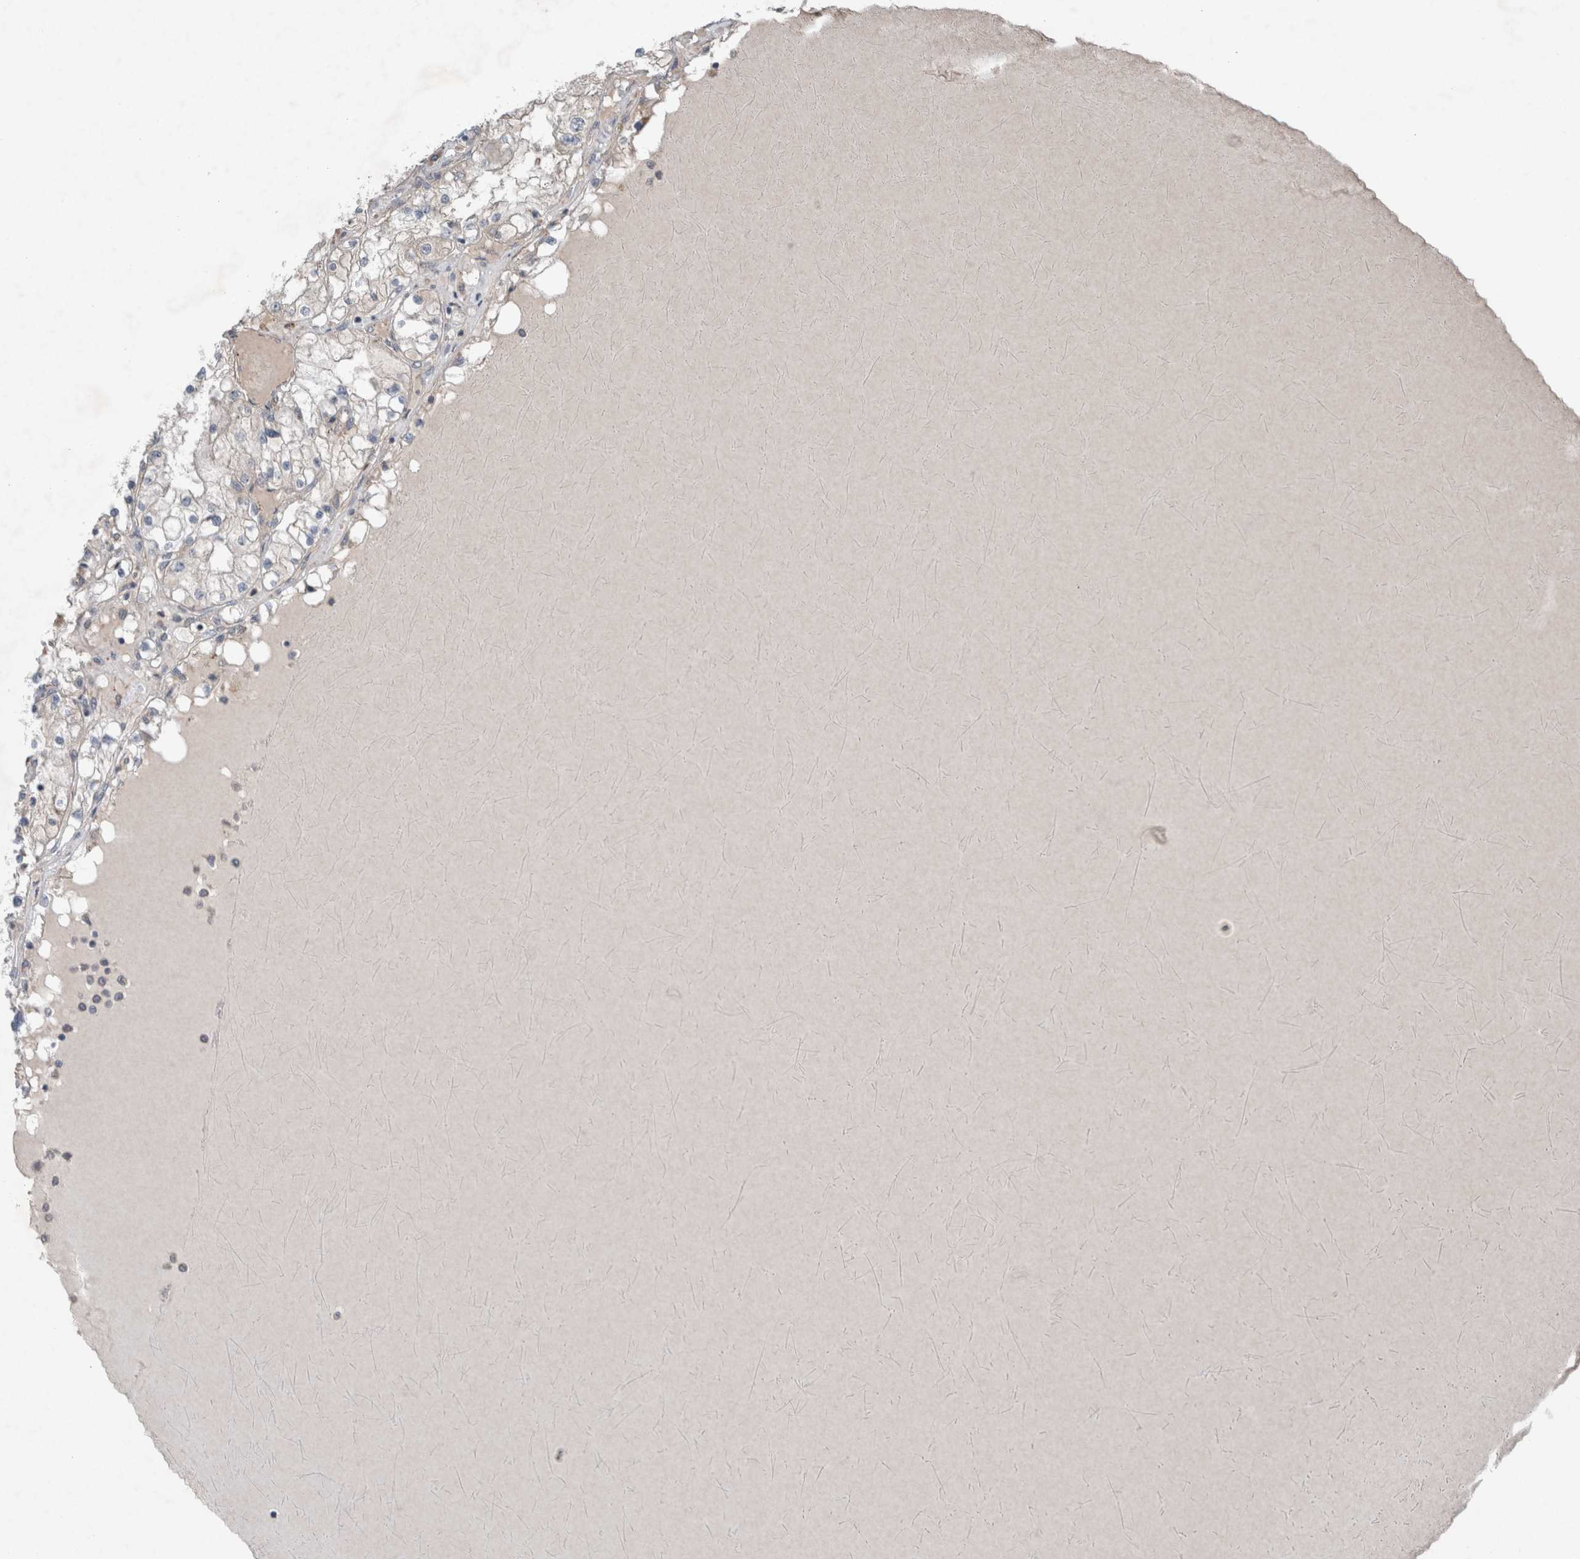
{"staining": {"intensity": "weak", "quantity": "<25%", "location": "cytoplasmic/membranous"}, "tissue": "renal cancer", "cell_type": "Tumor cells", "image_type": "cancer", "snomed": [{"axis": "morphology", "description": "Adenocarcinoma, NOS"}, {"axis": "topography", "description": "Kidney"}], "caption": "Immunohistochemical staining of renal adenocarcinoma exhibits no significant expression in tumor cells.", "gene": "JADE2", "patient": {"sex": "male", "age": 68}}